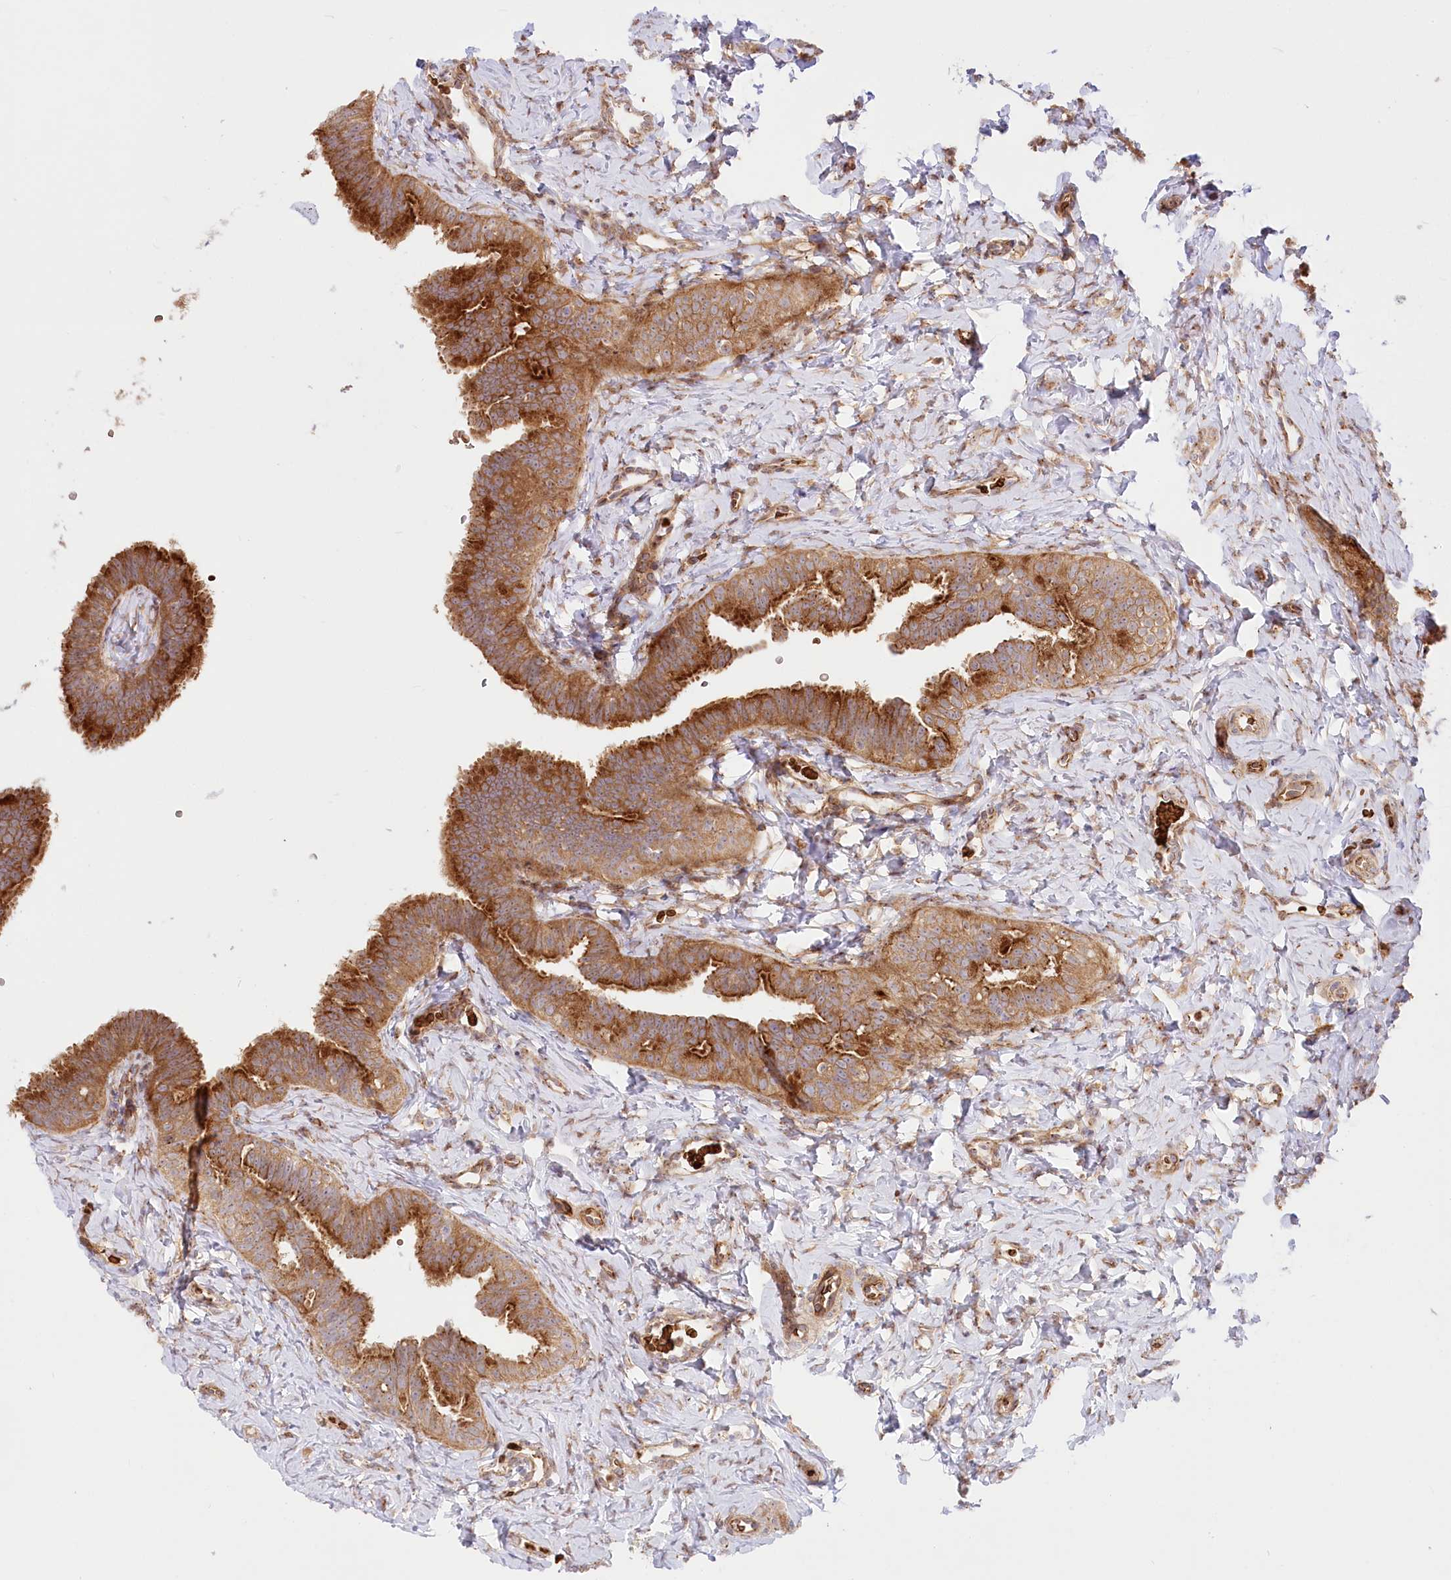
{"staining": {"intensity": "strong", "quantity": "25%-75%", "location": "cytoplasmic/membranous"}, "tissue": "fallopian tube", "cell_type": "Glandular cells", "image_type": "normal", "snomed": [{"axis": "morphology", "description": "Normal tissue, NOS"}, {"axis": "topography", "description": "Fallopian tube"}], "caption": "Immunohistochemistry of unremarkable human fallopian tube exhibits high levels of strong cytoplasmic/membranous expression in approximately 25%-75% of glandular cells.", "gene": "COMMD3", "patient": {"sex": "female", "age": 39}}